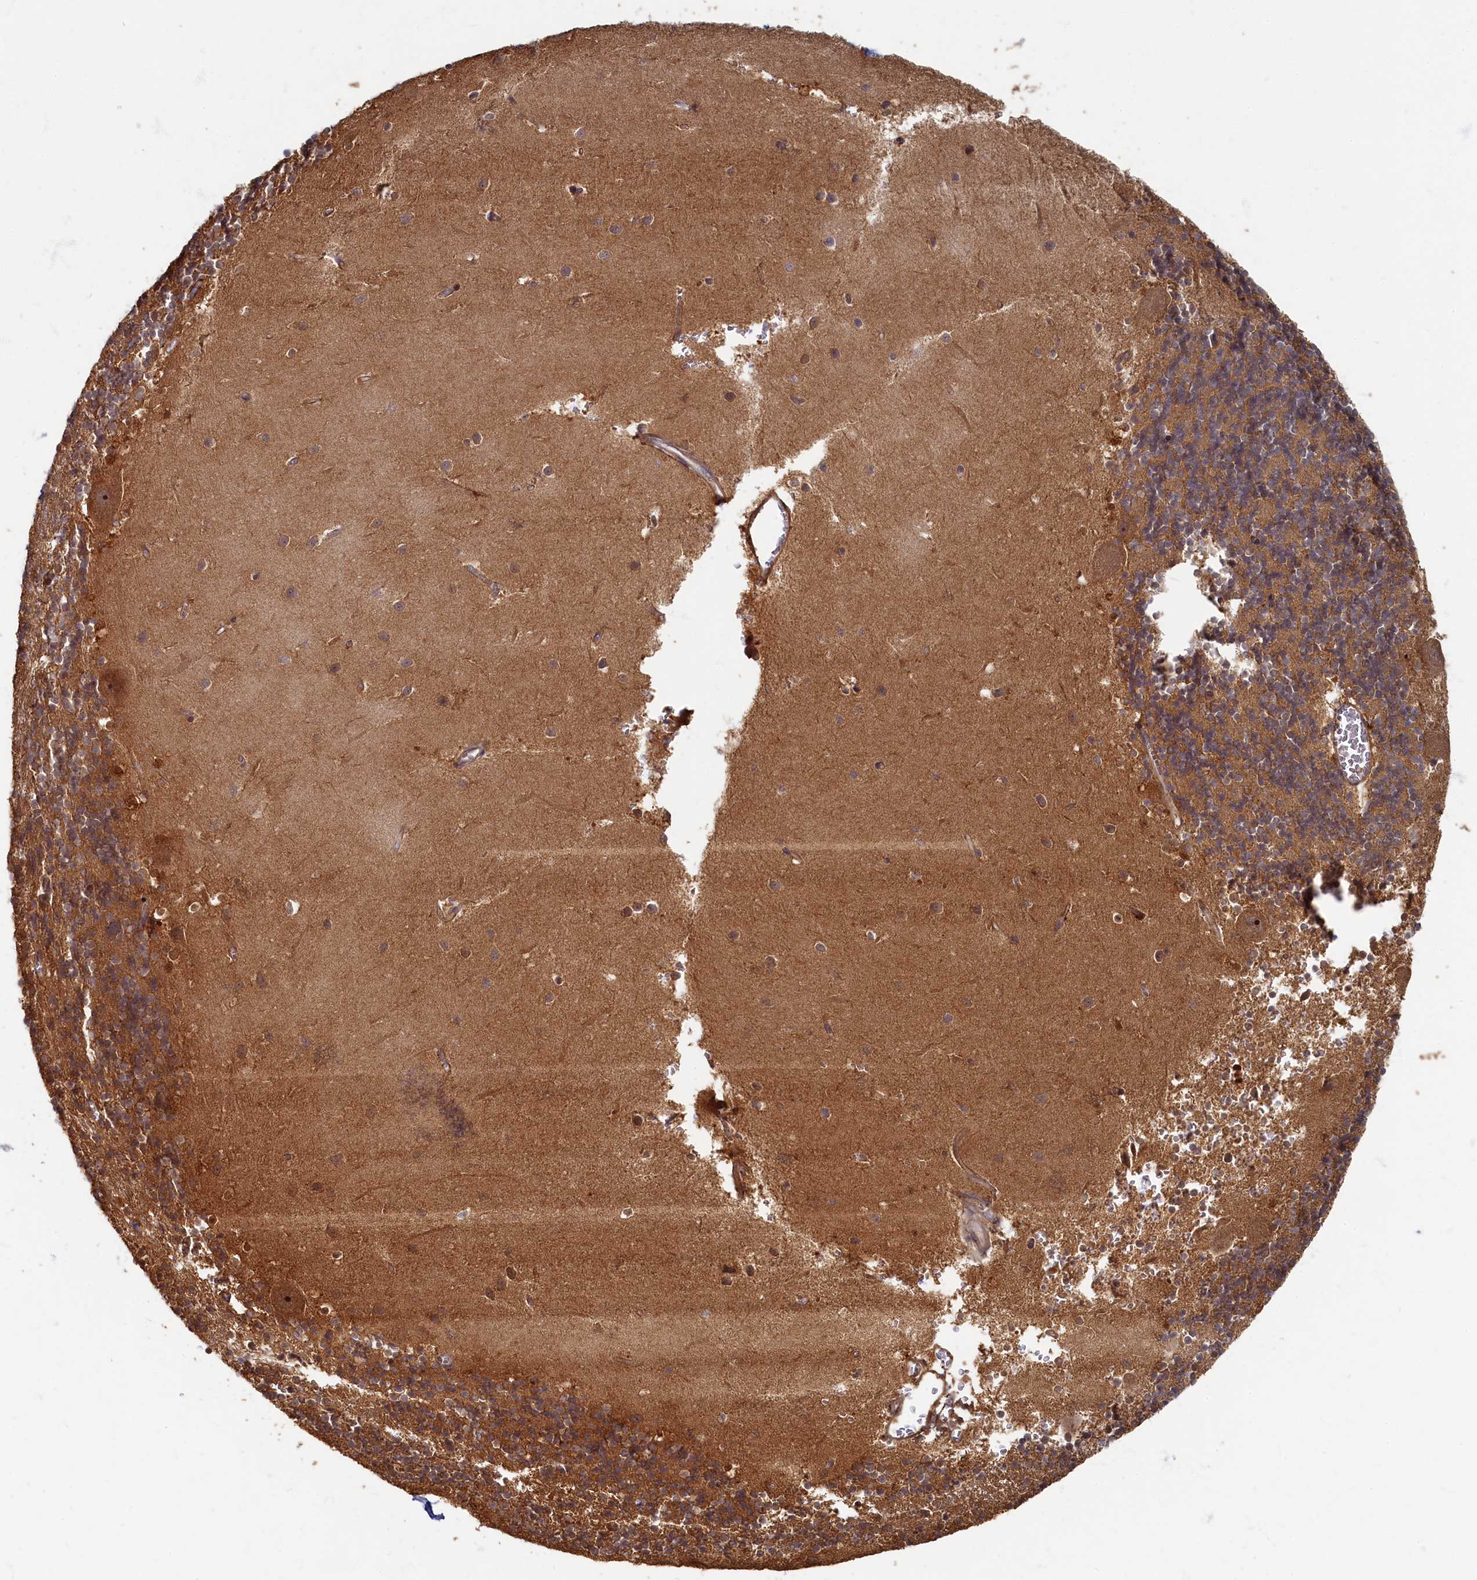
{"staining": {"intensity": "moderate", "quantity": ">75%", "location": "cytoplasmic/membranous"}, "tissue": "cerebellum", "cell_type": "Cells in granular layer", "image_type": "normal", "snomed": [{"axis": "morphology", "description": "Normal tissue, NOS"}, {"axis": "topography", "description": "Cerebellum"}], "caption": "Cerebellum stained with a brown dye demonstrates moderate cytoplasmic/membranous positive staining in about >75% of cells in granular layer.", "gene": "HUNK", "patient": {"sex": "male", "age": 54}}